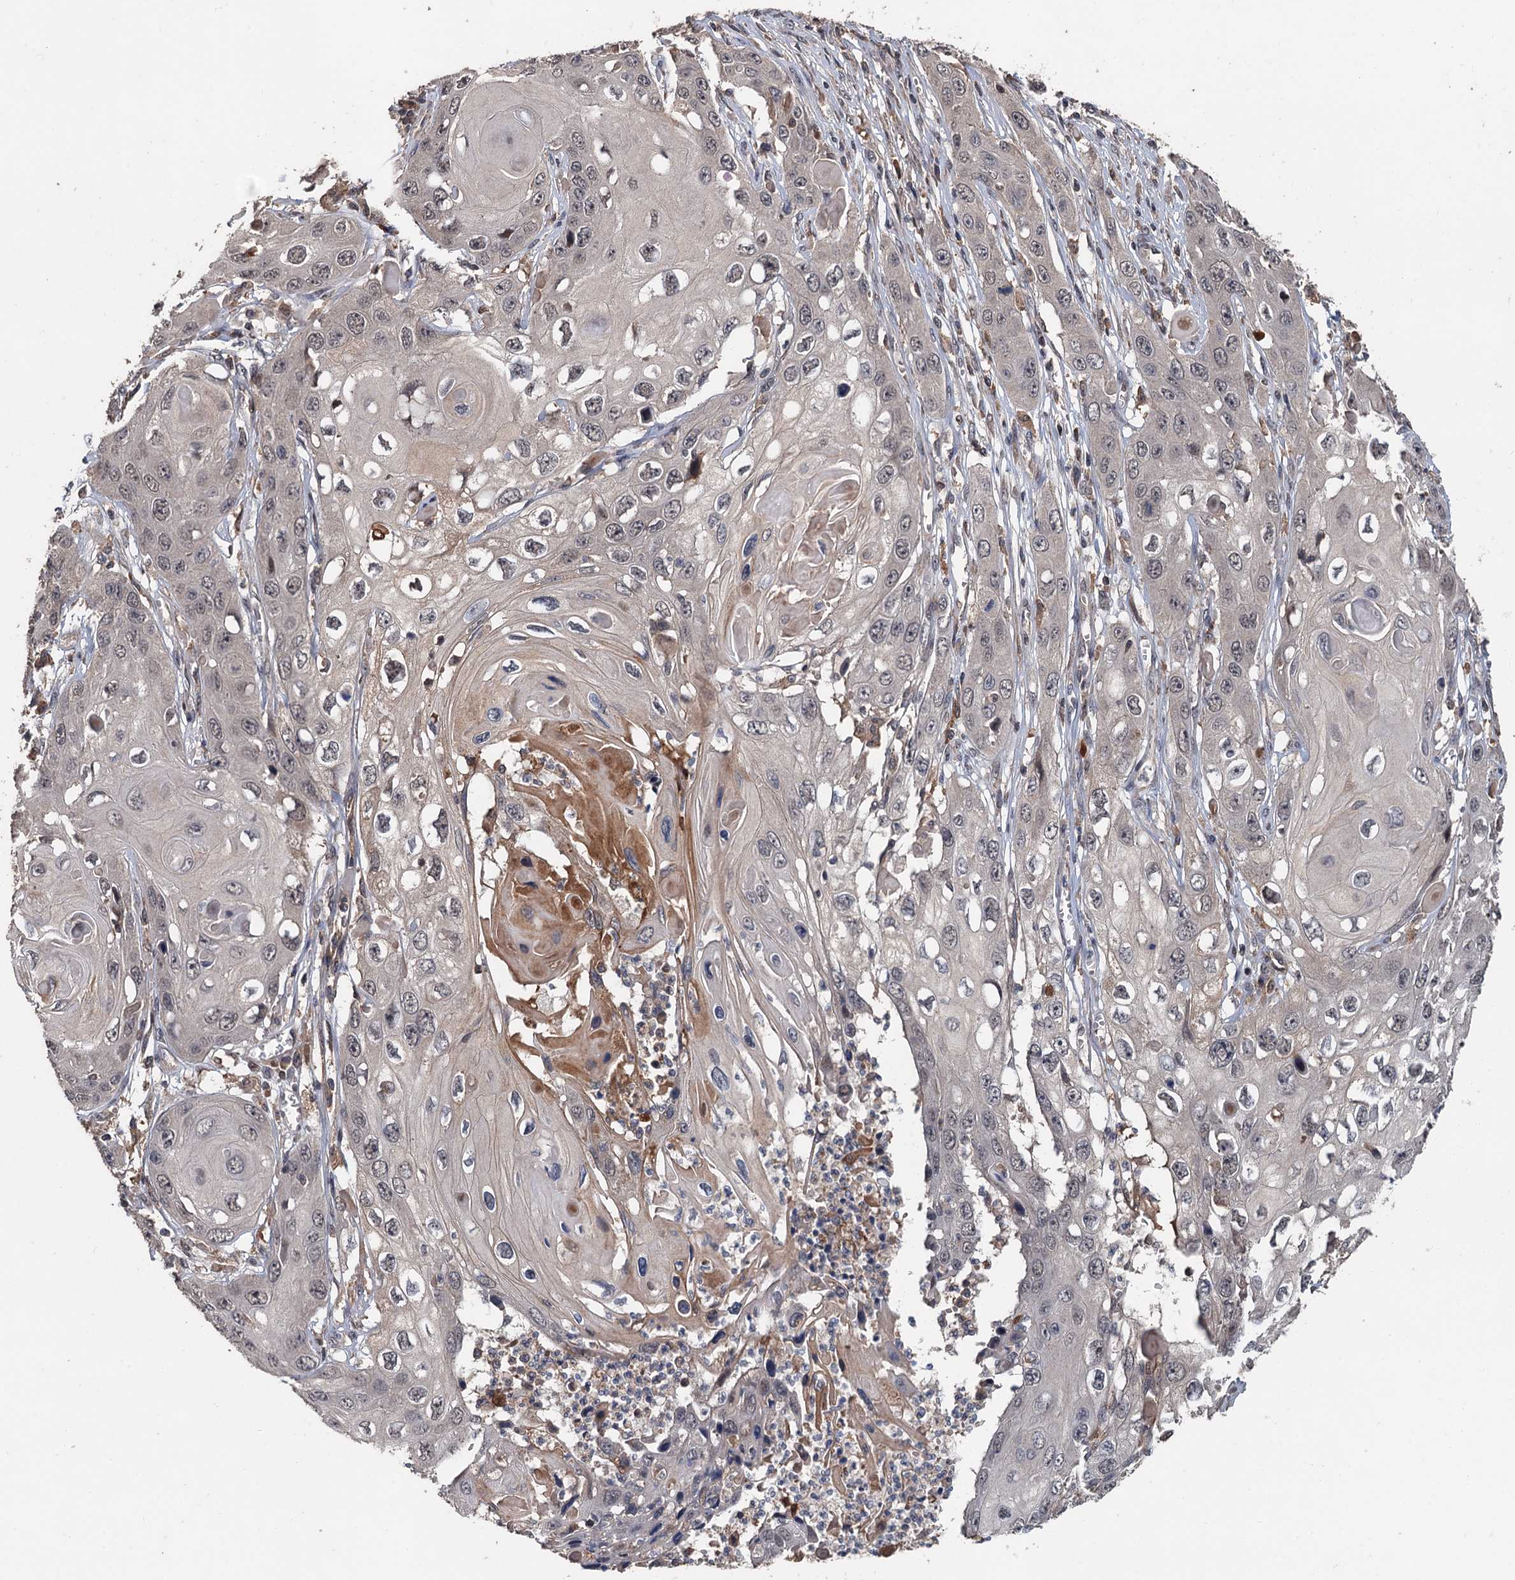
{"staining": {"intensity": "weak", "quantity": "<25%", "location": "cytoplasmic/membranous,nuclear"}, "tissue": "skin cancer", "cell_type": "Tumor cells", "image_type": "cancer", "snomed": [{"axis": "morphology", "description": "Squamous cell carcinoma, NOS"}, {"axis": "topography", "description": "Skin"}], "caption": "The IHC histopathology image has no significant staining in tumor cells of skin cancer tissue.", "gene": "ZNF438", "patient": {"sex": "male", "age": 55}}